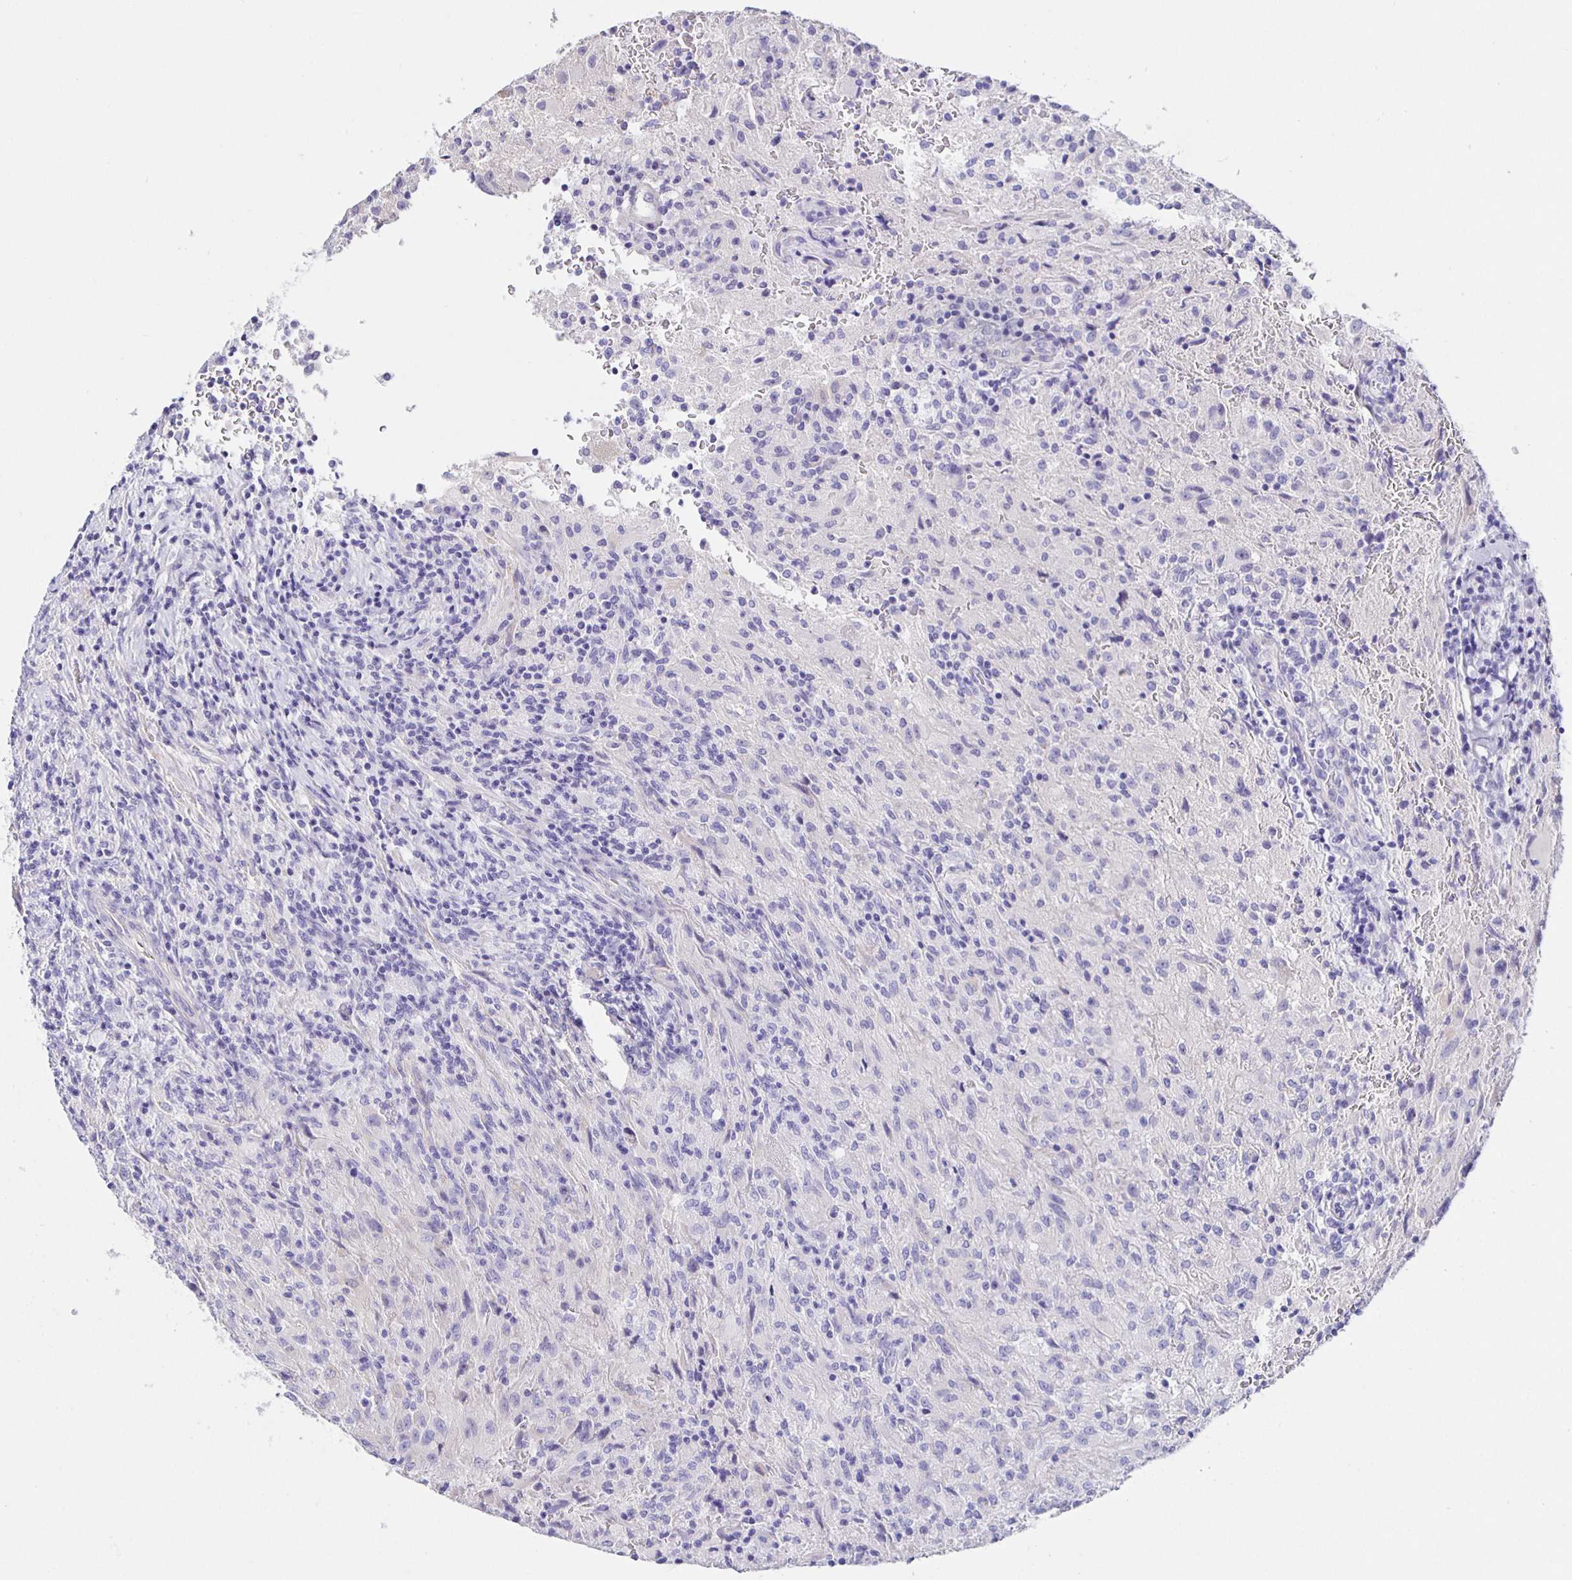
{"staining": {"intensity": "negative", "quantity": "none", "location": "none"}, "tissue": "glioma", "cell_type": "Tumor cells", "image_type": "cancer", "snomed": [{"axis": "morphology", "description": "Glioma, malignant, High grade"}, {"axis": "topography", "description": "Brain"}], "caption": "Photomicrograph shows no protein positivity in tumor cells of malignant high-grade glioma tissue.", "gene": "HSPA4L", "patient": {"sex": "male", "age": 68}}